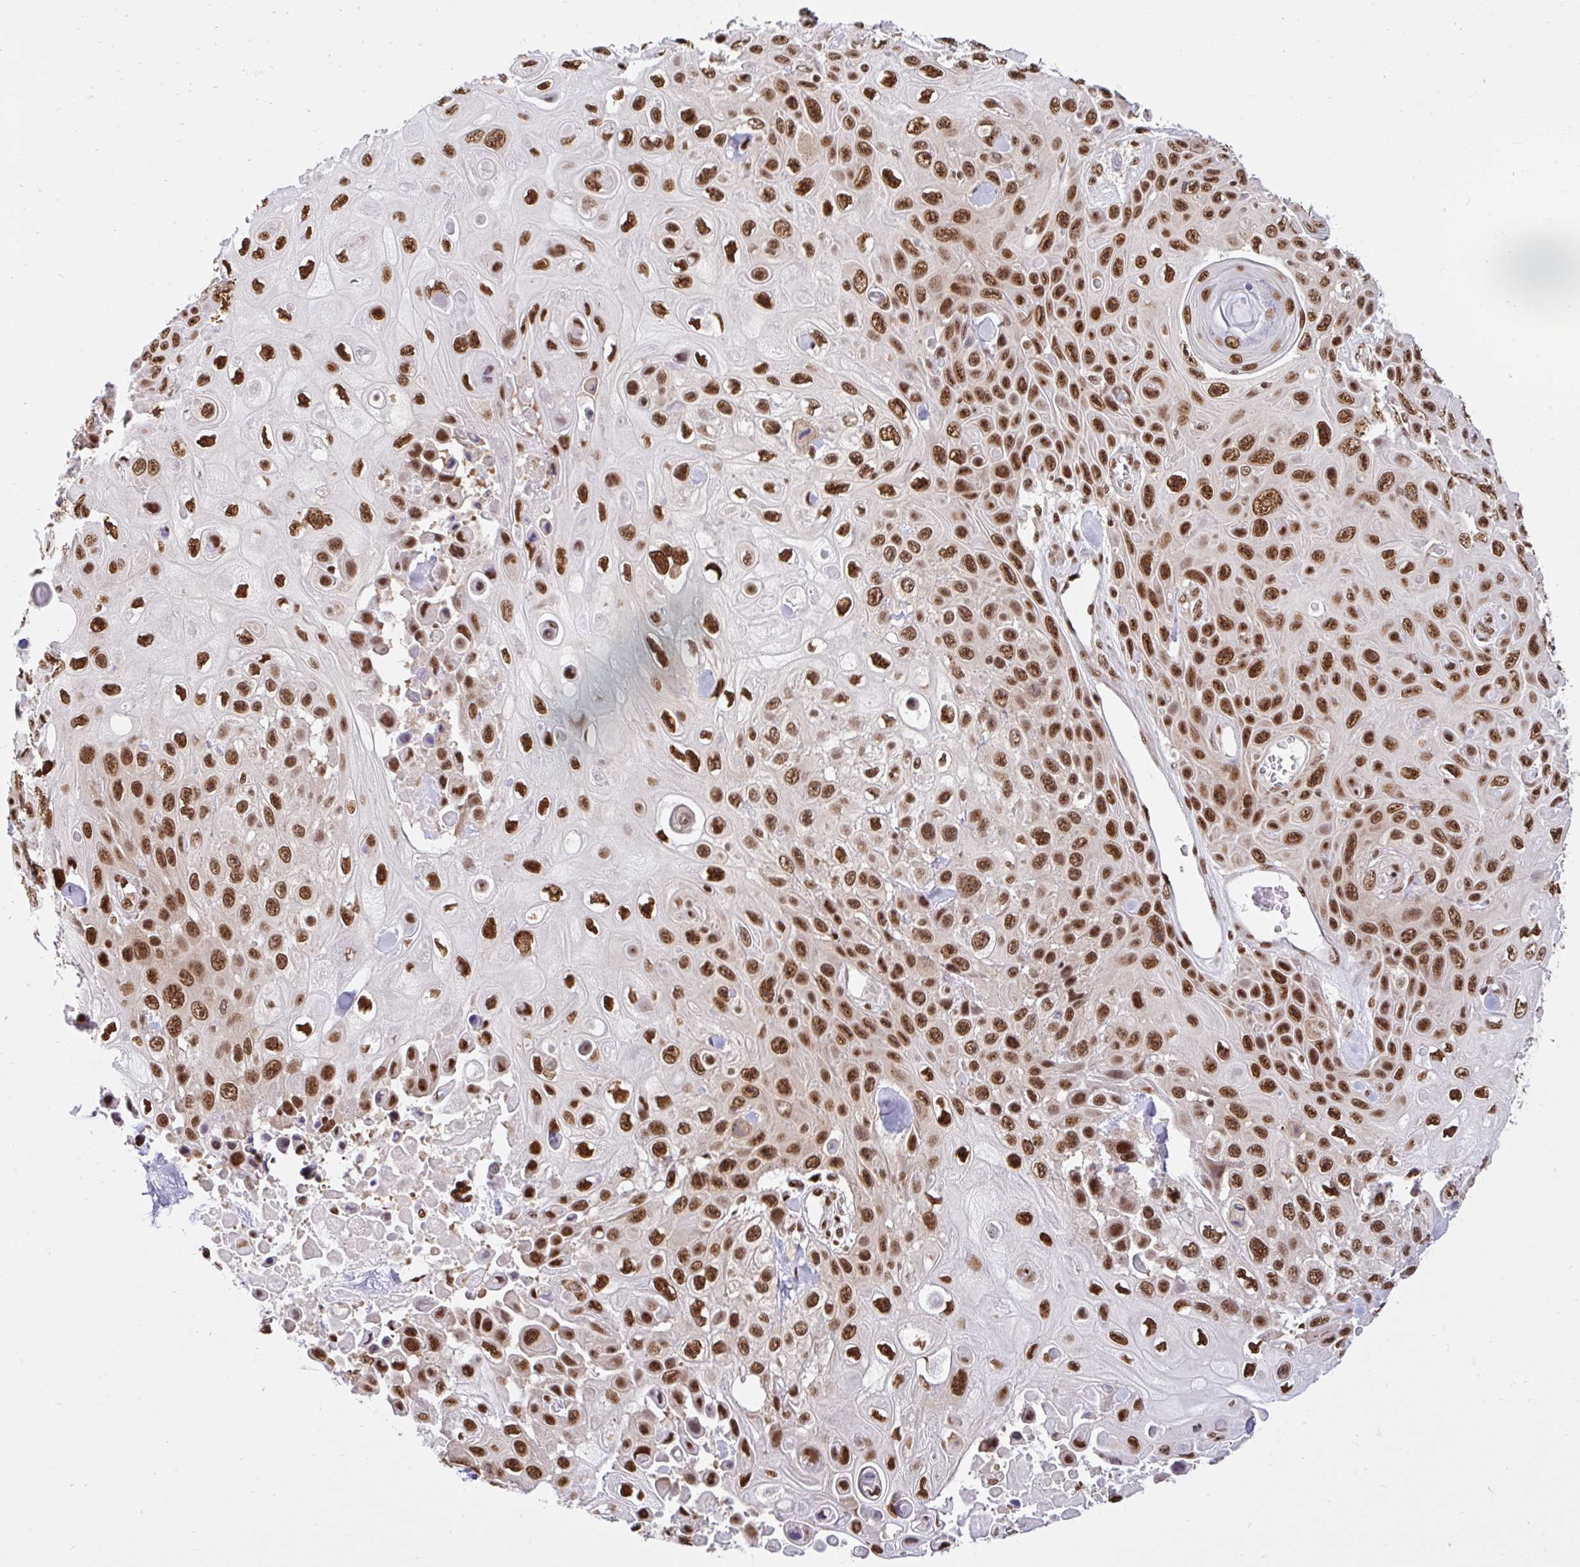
{"staining": {"intensity": "strong", "quantity": ">75%", "location": "nuclear"}, "tissue": "skin cancer", "cell_type": "Tumor cells", "image_type": "cancer", "snomed": [{"axis": "morphology", "description": "Squamous cell carcinoma, NOS"}, {"axis": "topography", "description": "Skin"}], "caption": "About >75% of tumor cells in skin cancer (squamous cell carcinoma) show strong nuclear protein expression as visualized by brown immunohistochemical staining.", "gene": "ABCA9", "patient": {"sex": "male", "age": 82}}